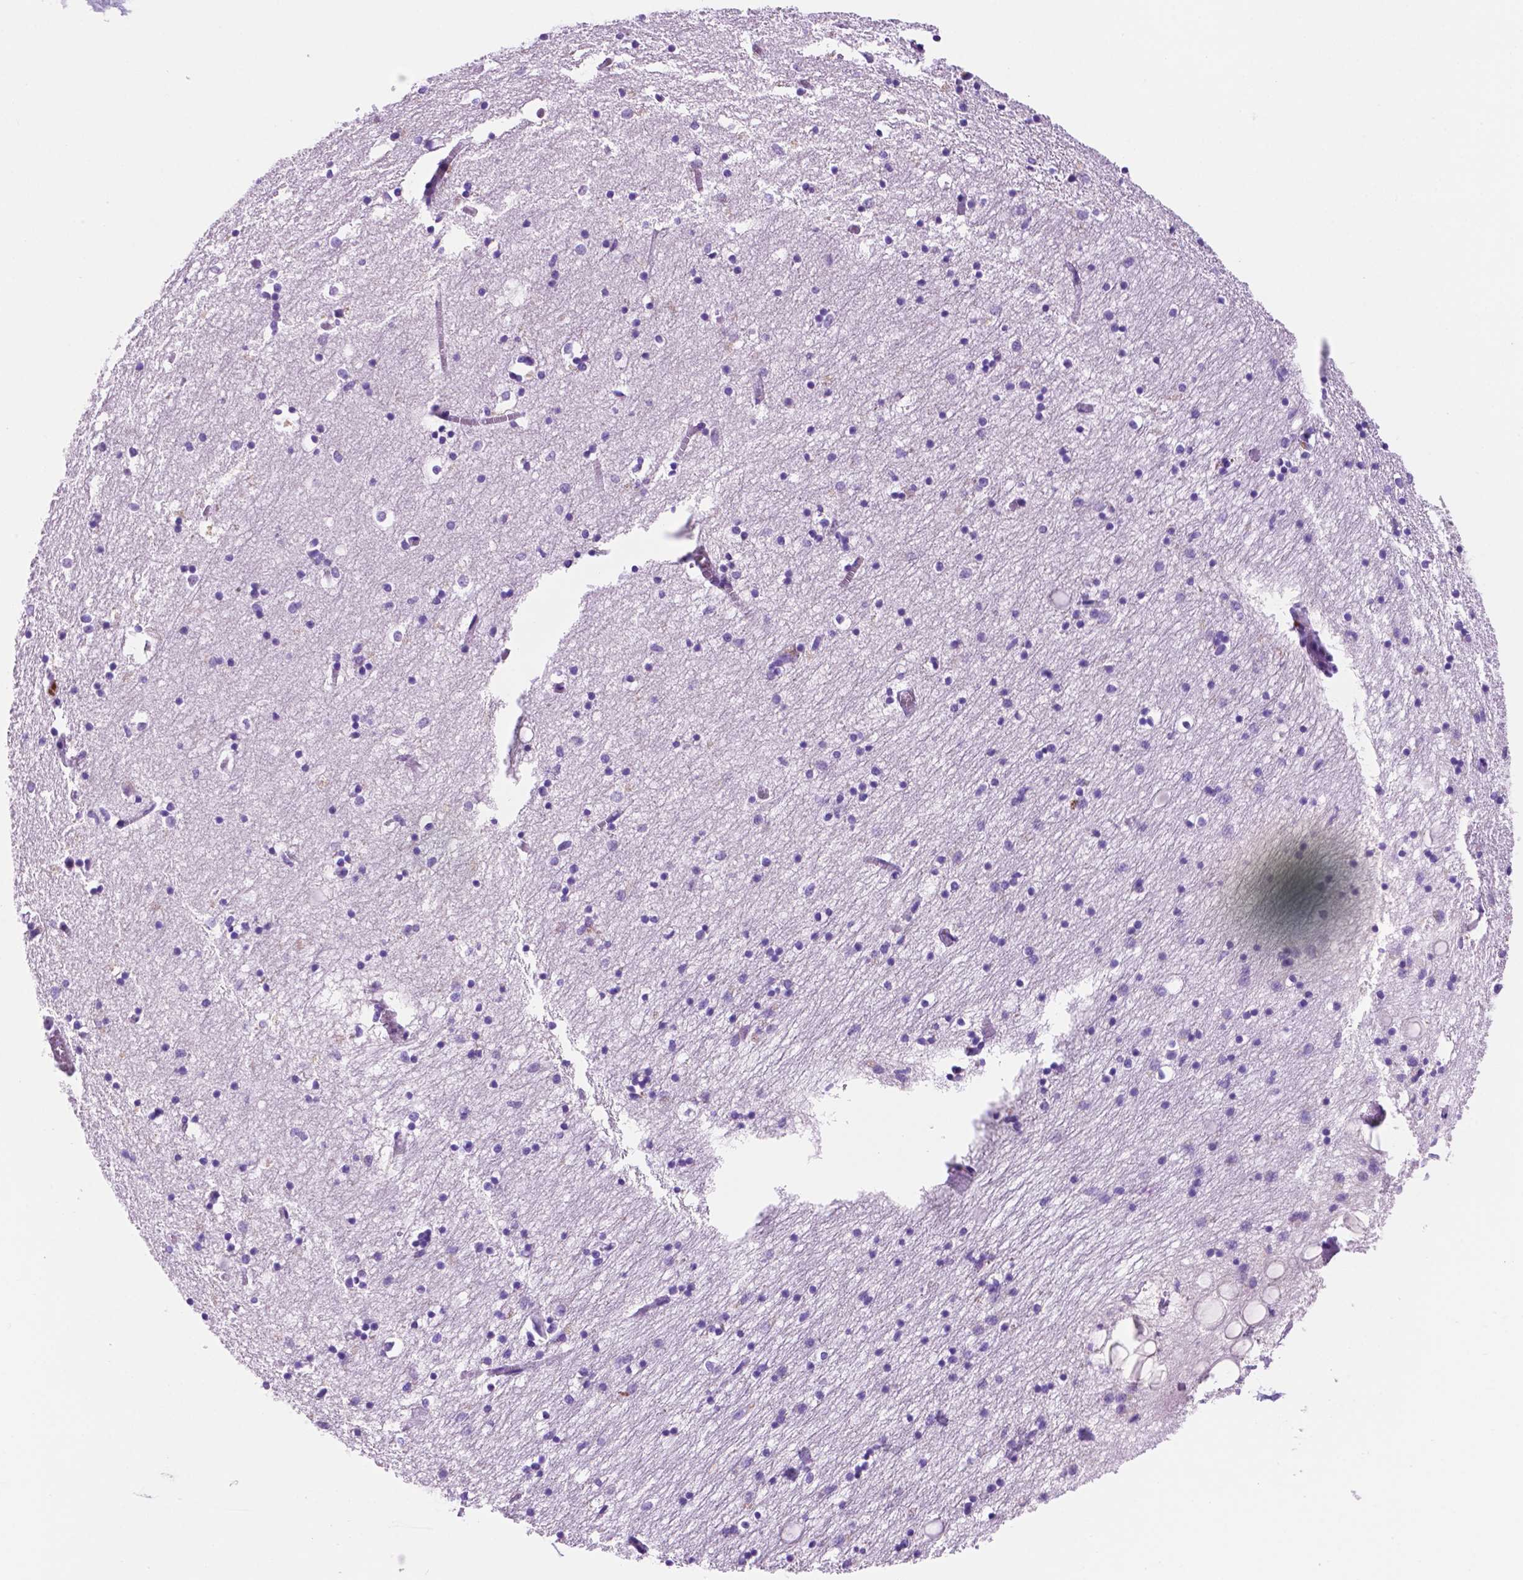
{"staining": {"intensity": "negative", "quantity": "none", "location": "none"}, "tissue": "hippocampus", "cell_type": "Glial cells", "image_type": "normal", "snomed": [{"axis": "morphology", "description": "Normal tissue, NOS"}, {"axis": "topography", "description": "Lateral ventricle wall"}, {"axis": "topography", "description": "Hippocampus"}], "caption": "Immunohistochemistry (IHC) of benign hippocampus shows no positivity in glial cells.", "gene": "FOXB2", "patient": {"sex": "female", "age": 63}}